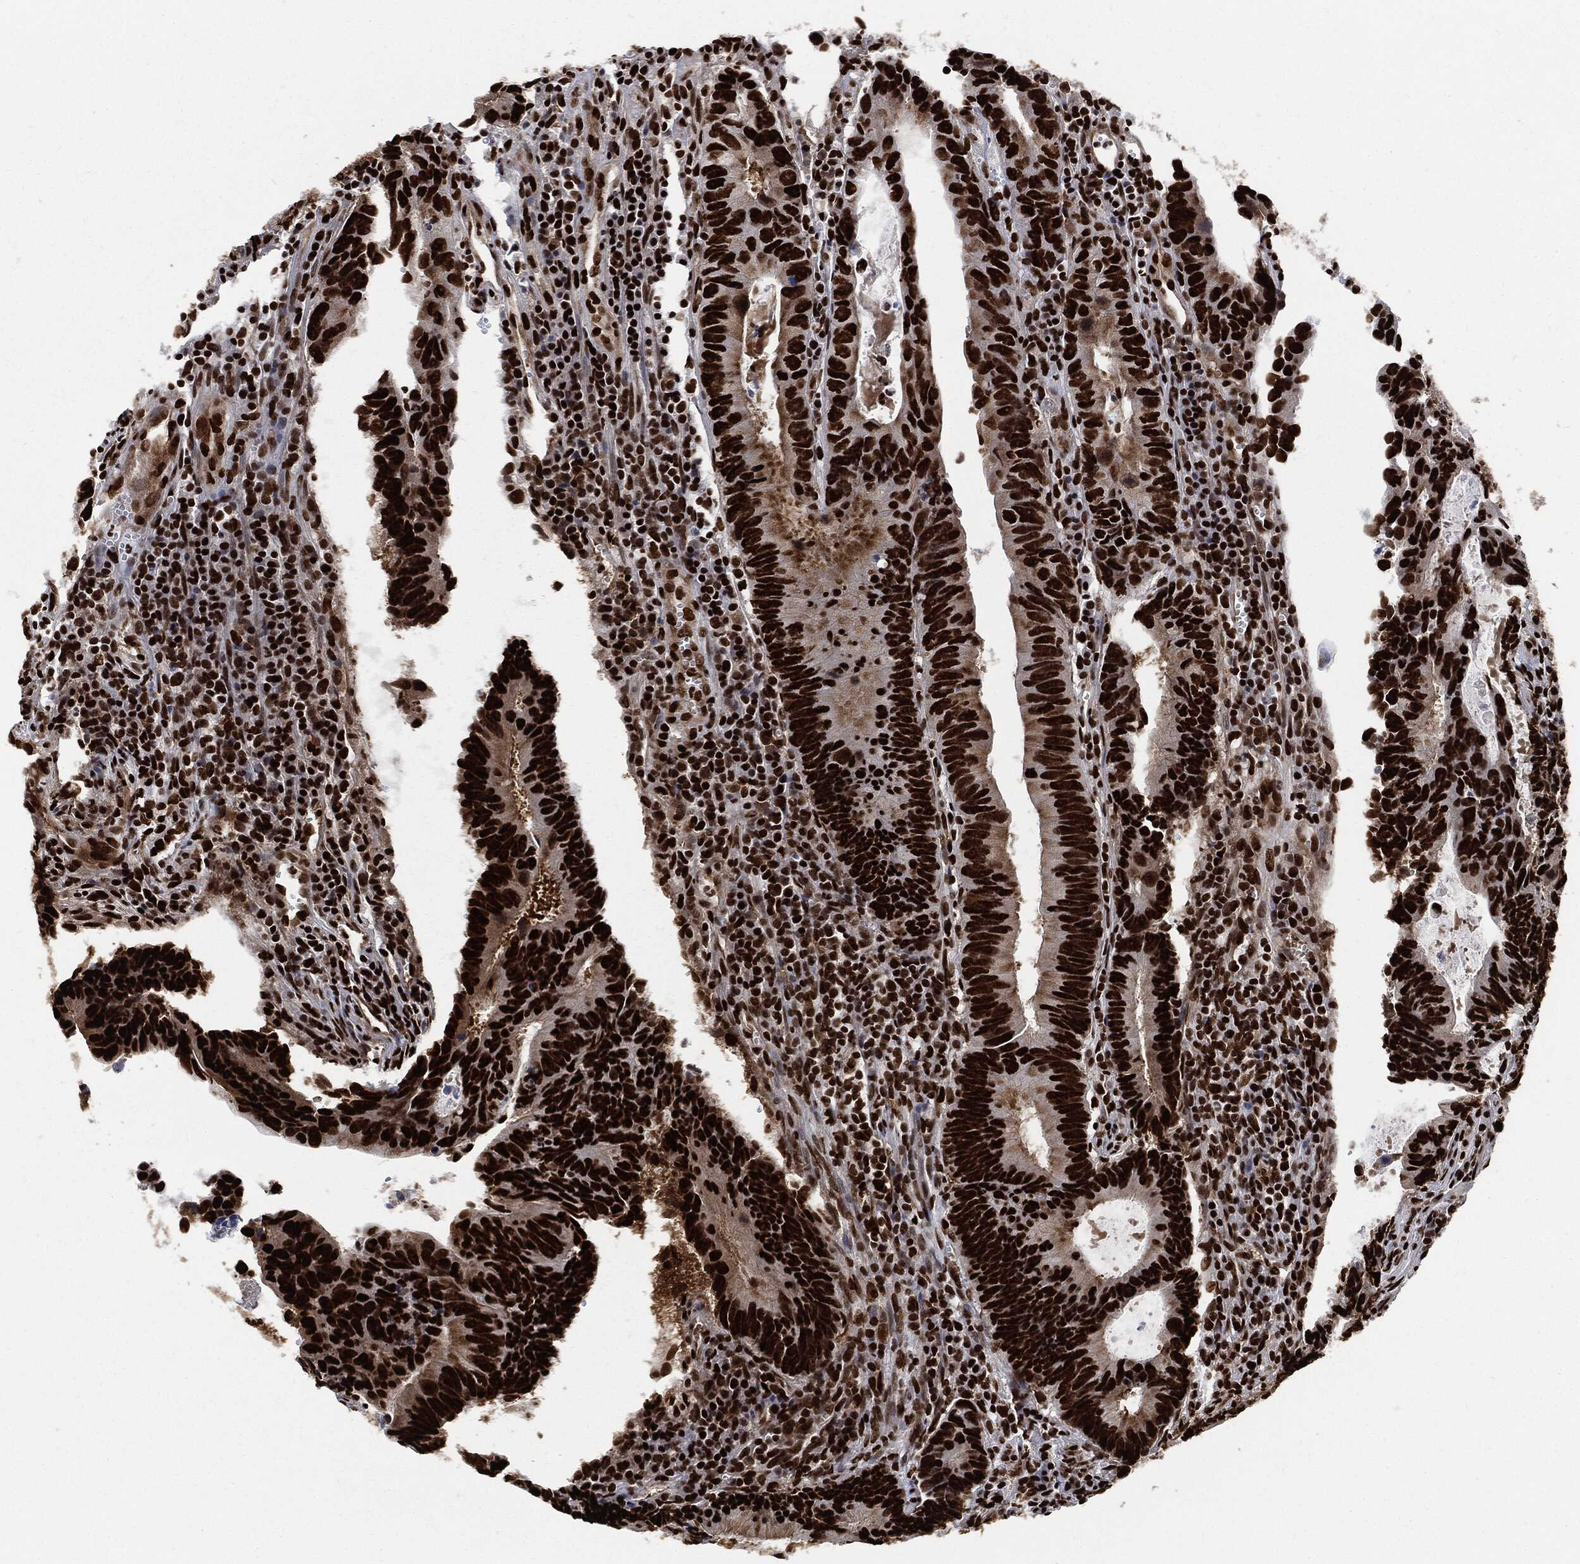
{"staining": {"intensity": "strong", "quantity": ">75%", "location": "nuclear"}, "tissue": "colorectal cancer", "cell_type": "Tumor cells", "image_type": "cancer", "snomed": [{"axis": "morphology", "description": "Adenocarcinoma, NOS"}, {"axis": "topography", "description": "Colon"}], "caption": "High-power microscopy captured an IHC histopathology image of colorectal adenocarcinoma, revealing strong nuclear staining in approximately >75% of tumor cells.", "gene": "RECQL", "patient": {"sex": "female", "age": 87}}